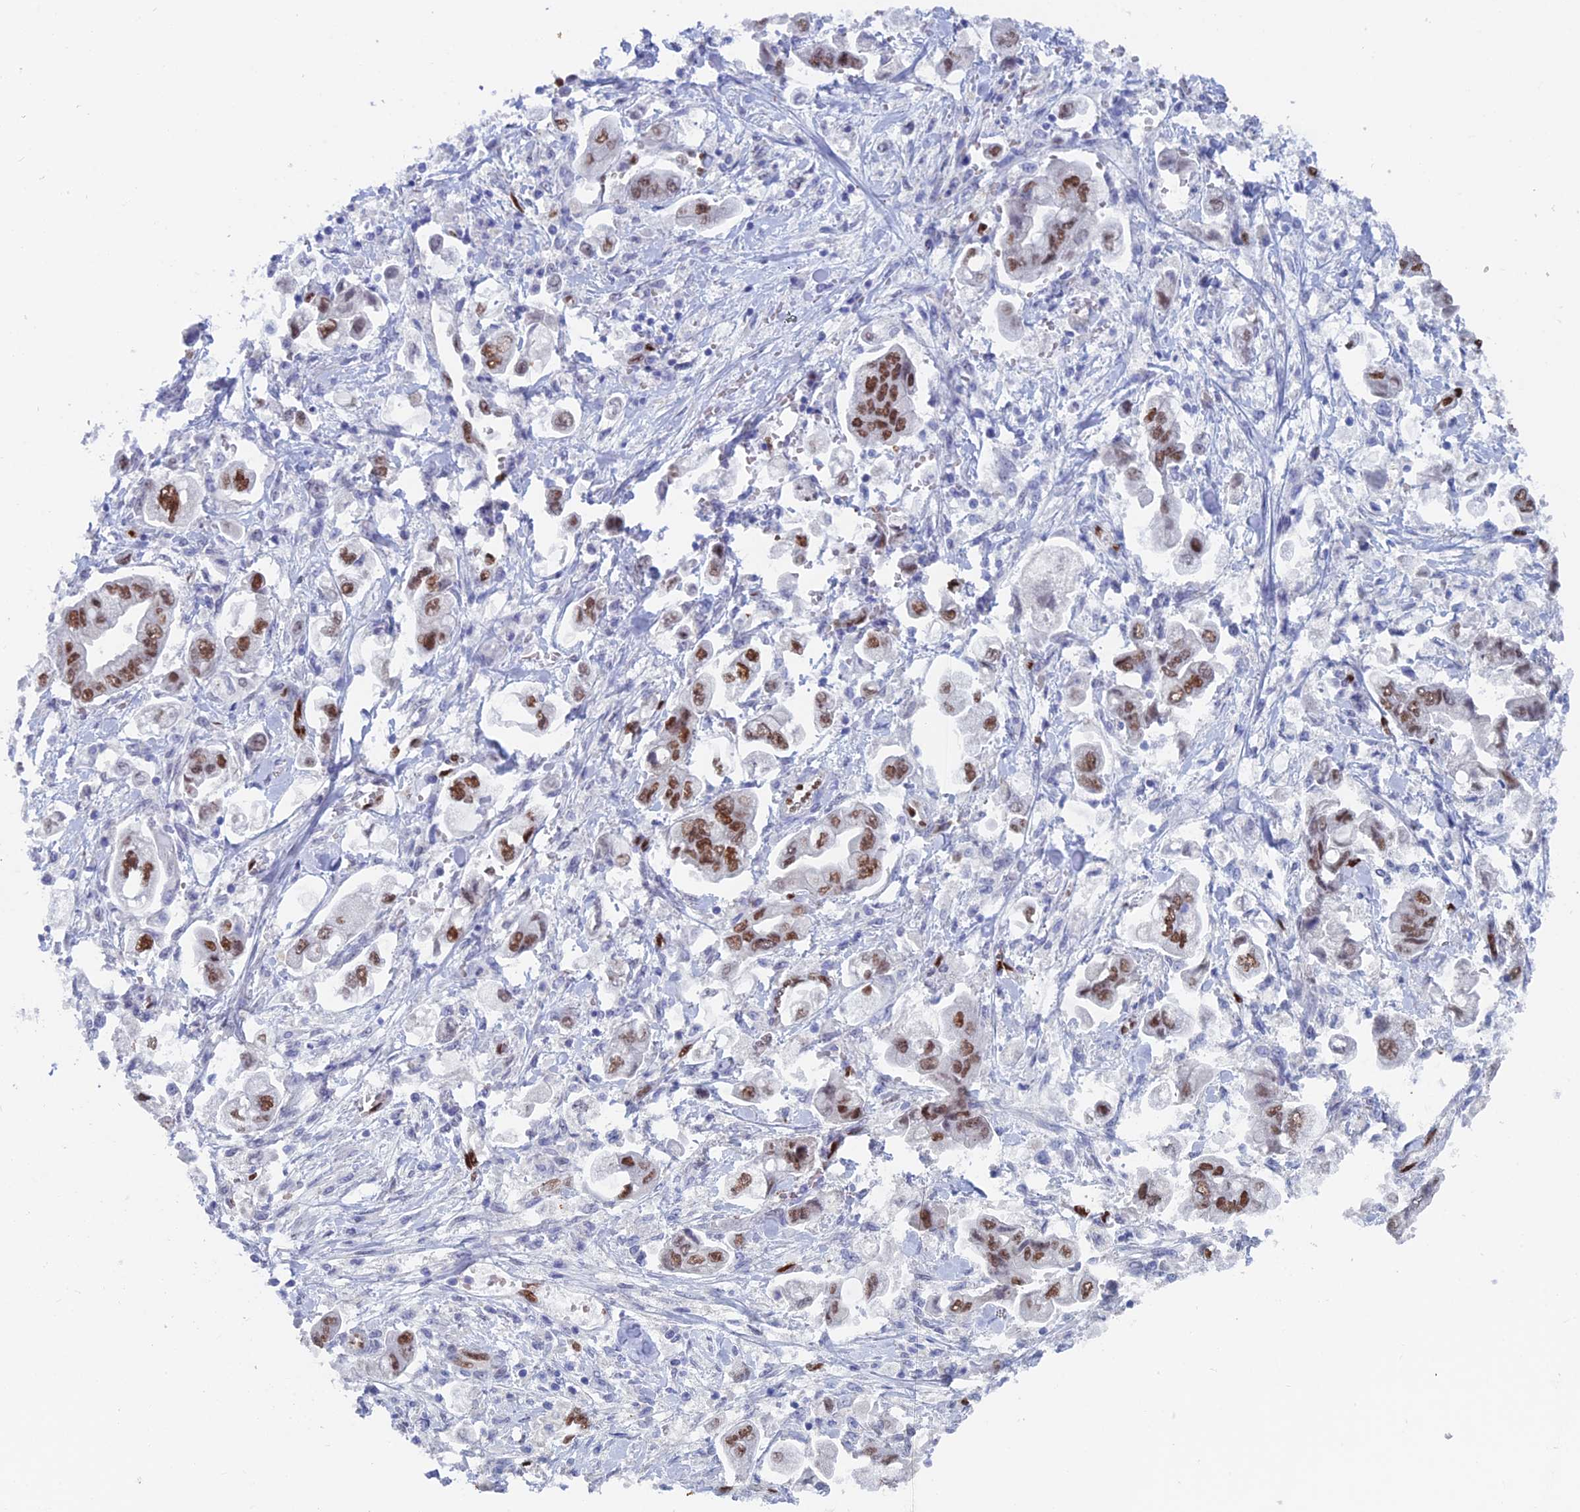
{"staining": {"intensity": "strong", "quantity": "25%-75%", "location": "nuclear"}, "tissue": "stomach cancer", "cell_type": "Tumor cells", "image_type": "cancer", "snomed": [{"axis": "morphology", "description": "Adenocarcinoma, NOS"}, {"axis": "topography", "description": "Stomach"}], "caption": "A high-resolution photomicrograph shows immunohistochemistry staining of stomach adenocarcinoma, which shows strong nuclear positivity in approximately 25%-75% of tumor cells.", "gene": "NOL4L", "patient": {"sex": "male", "age": 62}}